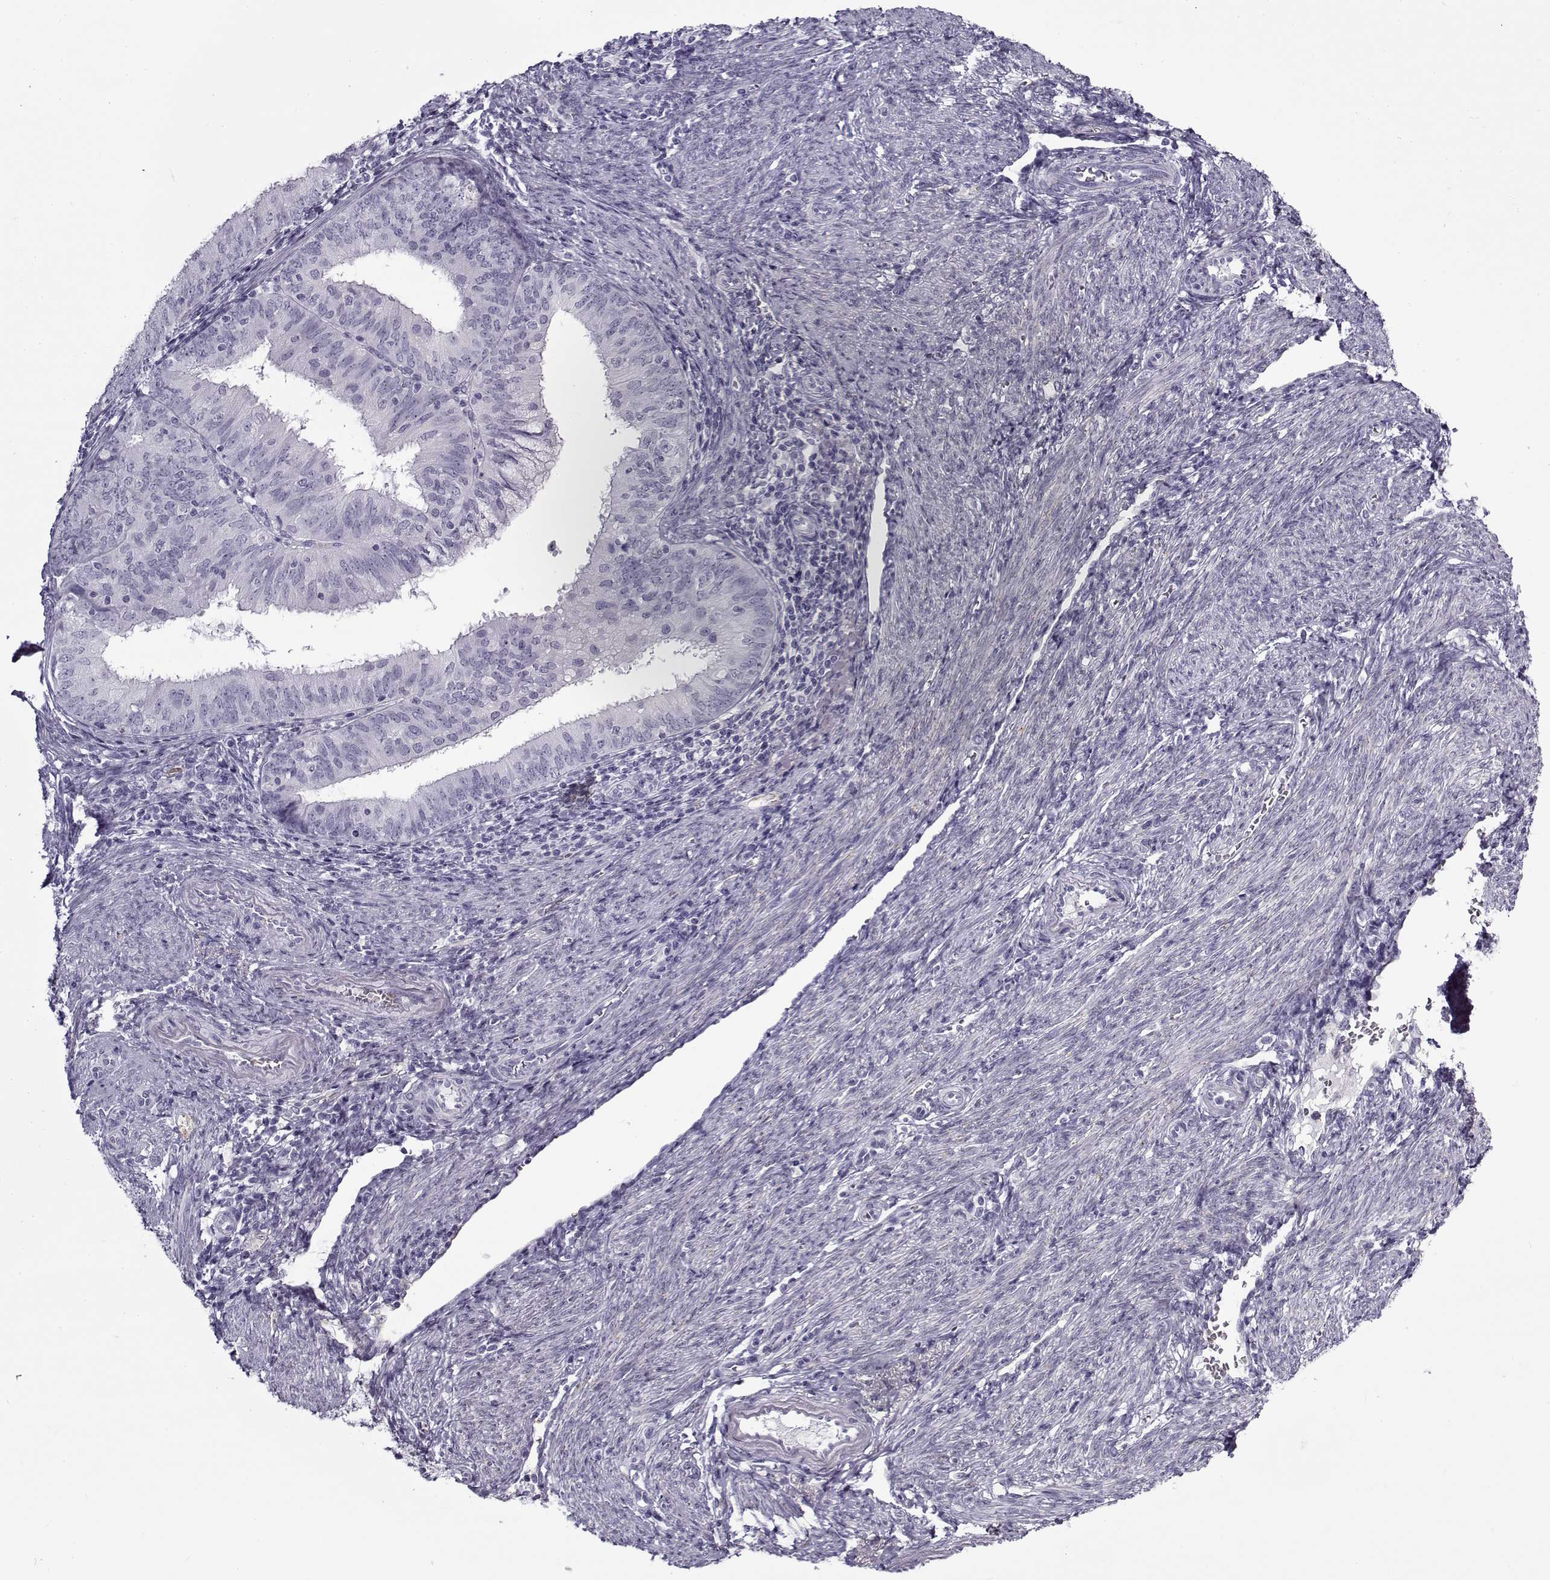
{"staining": {"intensity": "negative", "quantity": "none", "location": "none"}, "tissue": "endometrial cancer", "cell_type": "Tumor cells", "image_type": "cancer", "snomed": [{"axis": "morphology", "description": "Adenocarcinoma, NOS"}, {"axis": "topography", "description": "Endometrium"}], "caption": "DAB immunohistochemical staining of endometrial adenocarcinoma exhibits no significant expression in tumor cells. (Immunohistochemistry, brightfield microscopy, high magnification).", "gene": "SNCA", "patient": {"sex": "female", "age": 57}}